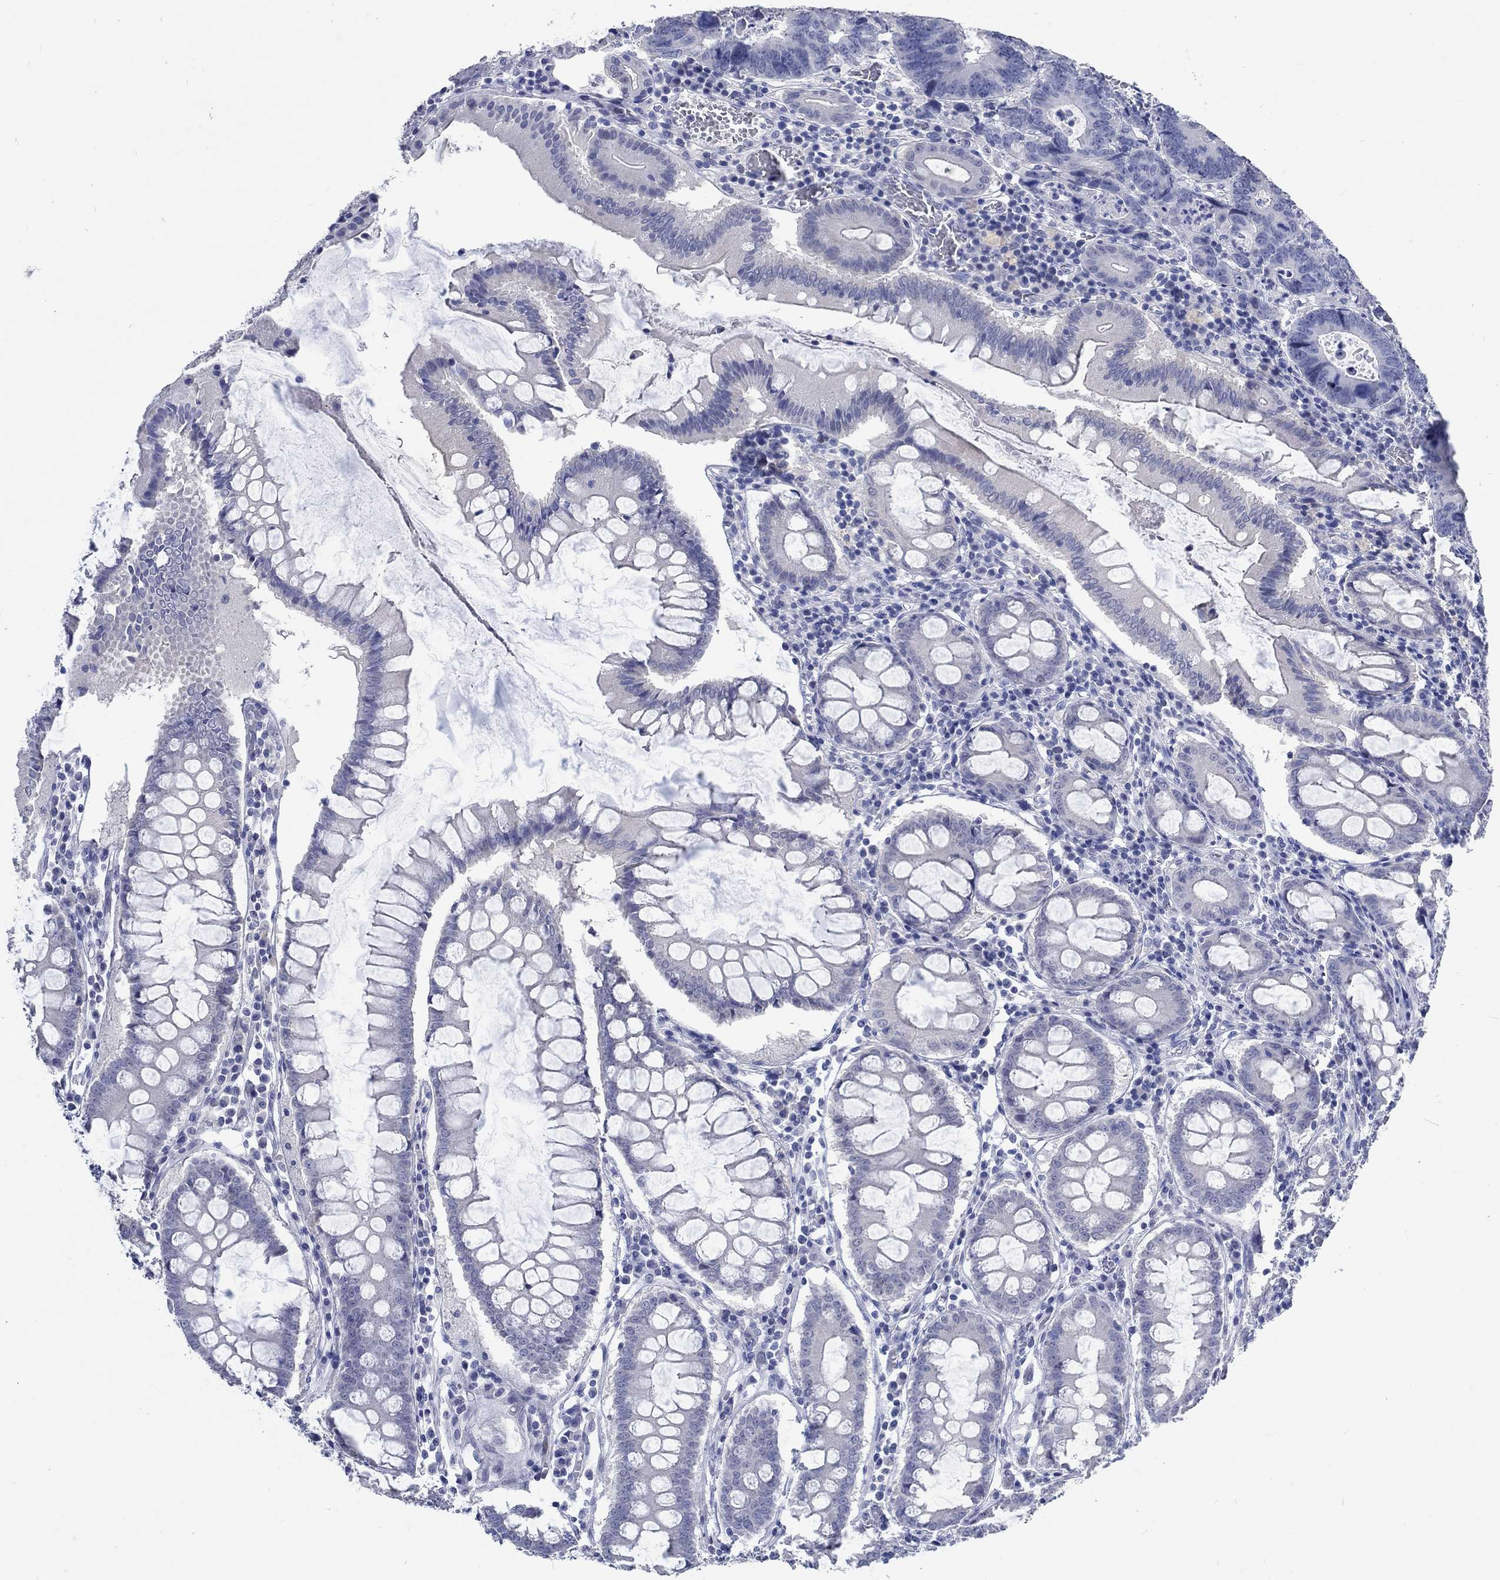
{"staining": {"intensity": "negative", "quantity": "none", "location": "none"}, "tissue": "colorectal cancer", "cell_type": "Tumor cells", "image_type": "cancer", "snomed": [{"axis": "morphology", "description": "Adenocarcinoma, NOS"}, {"axis": "topography", "description": "Colon"}], "caption": "Photomicrograph shows no significant protein positivity in tumor cells of adenocarcinoma (colorectal).", "gene": "C4orf47", "patient": {"sex": "female", "age": 82}}